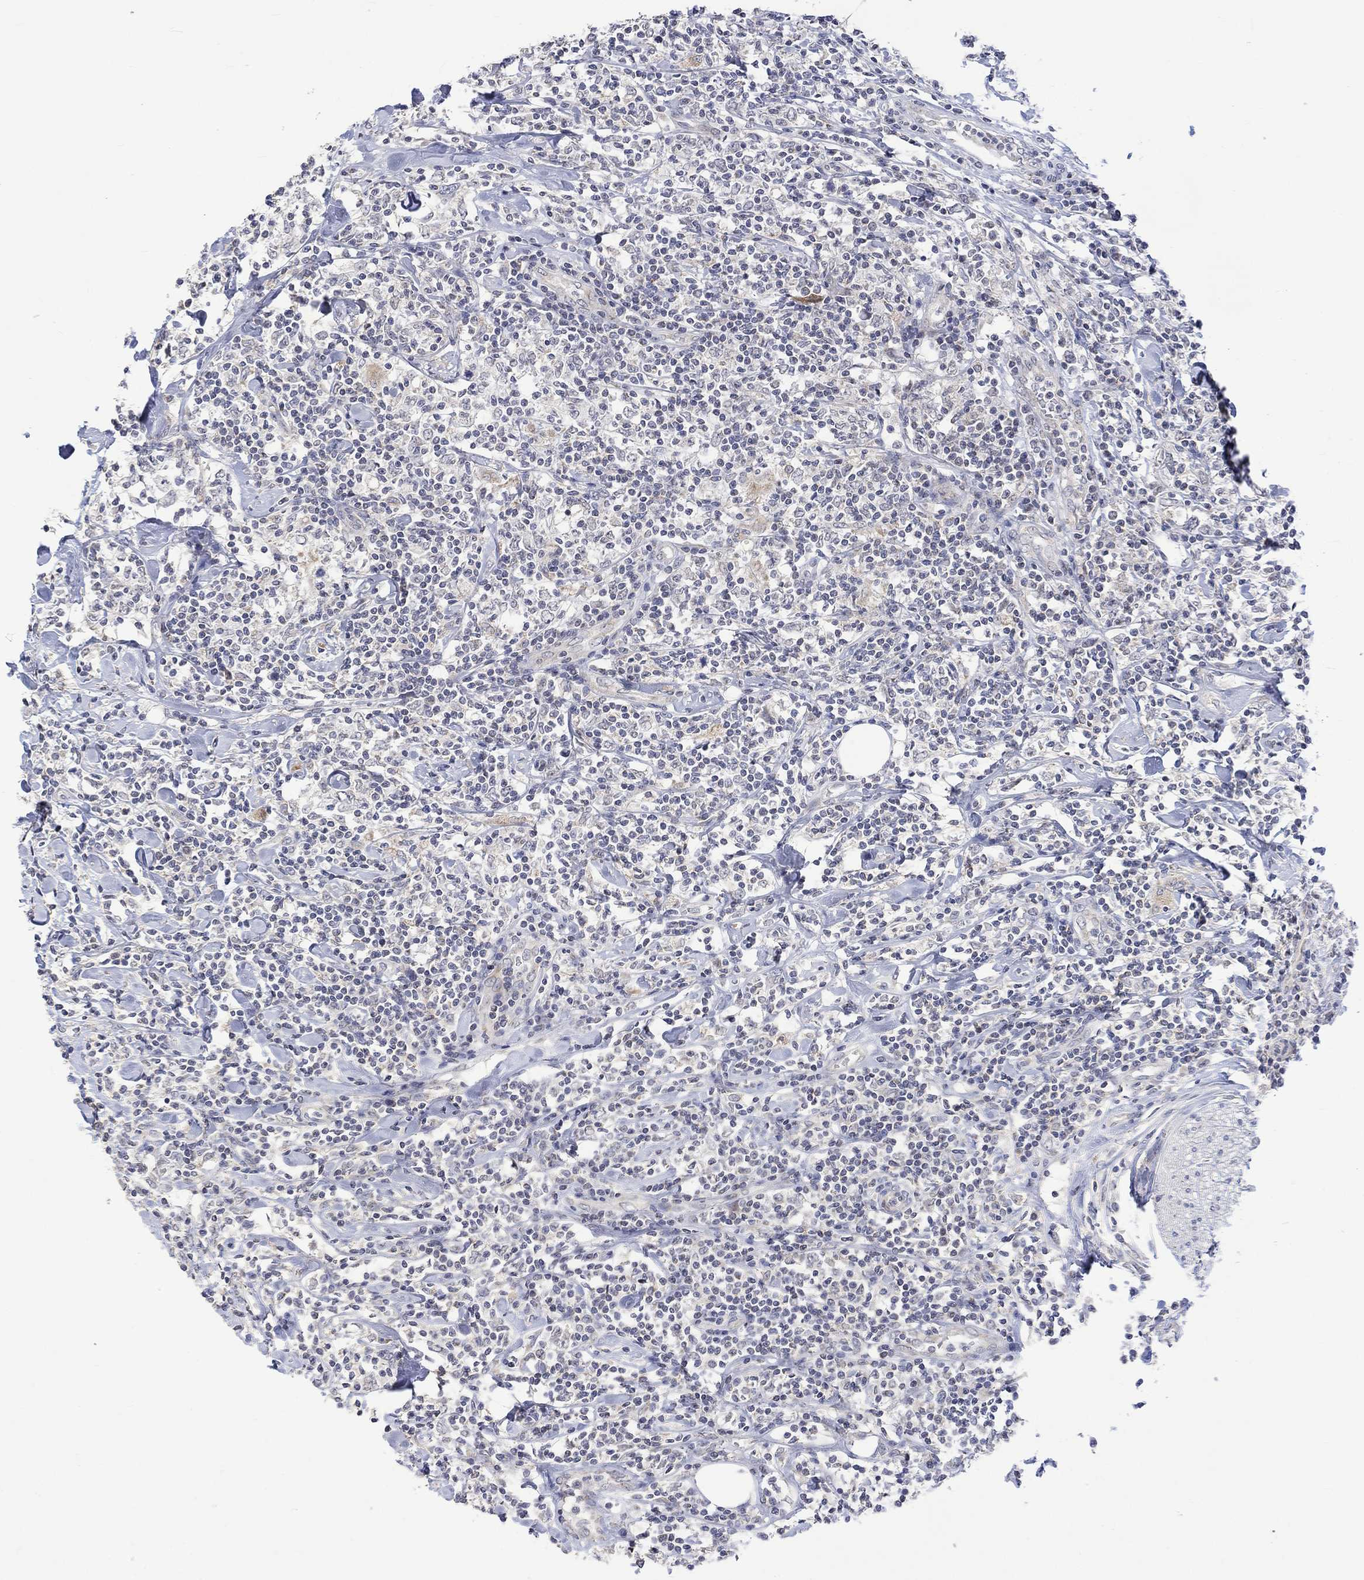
{"staining": {"intensity": "negative", "quantity": "none", "location": "none"}, "tissue": "lymphoma", "cell_type": "Tumor cells", "image_type": "cancer", "snomed": [{"axis": "morphology", "description": "Malignant lymphoma, non-Hodgkin's type, High grade"}, {"axis": "topography", "description": "Lymph node"}], "caption": "This micrograph is of high-grade malignant lymphoma, non-Hodgkin's type stained with immunohistochemistry to label a protein in brown with the nuclei are counter-stained blue. There is no positivity in tumor cells. The staining is performed using DAB brown chromogen with nuclei counter-stained in using hematoxylin.", "gene": "SLC48A1", "patient": {"sex": "female", "age": 84}}